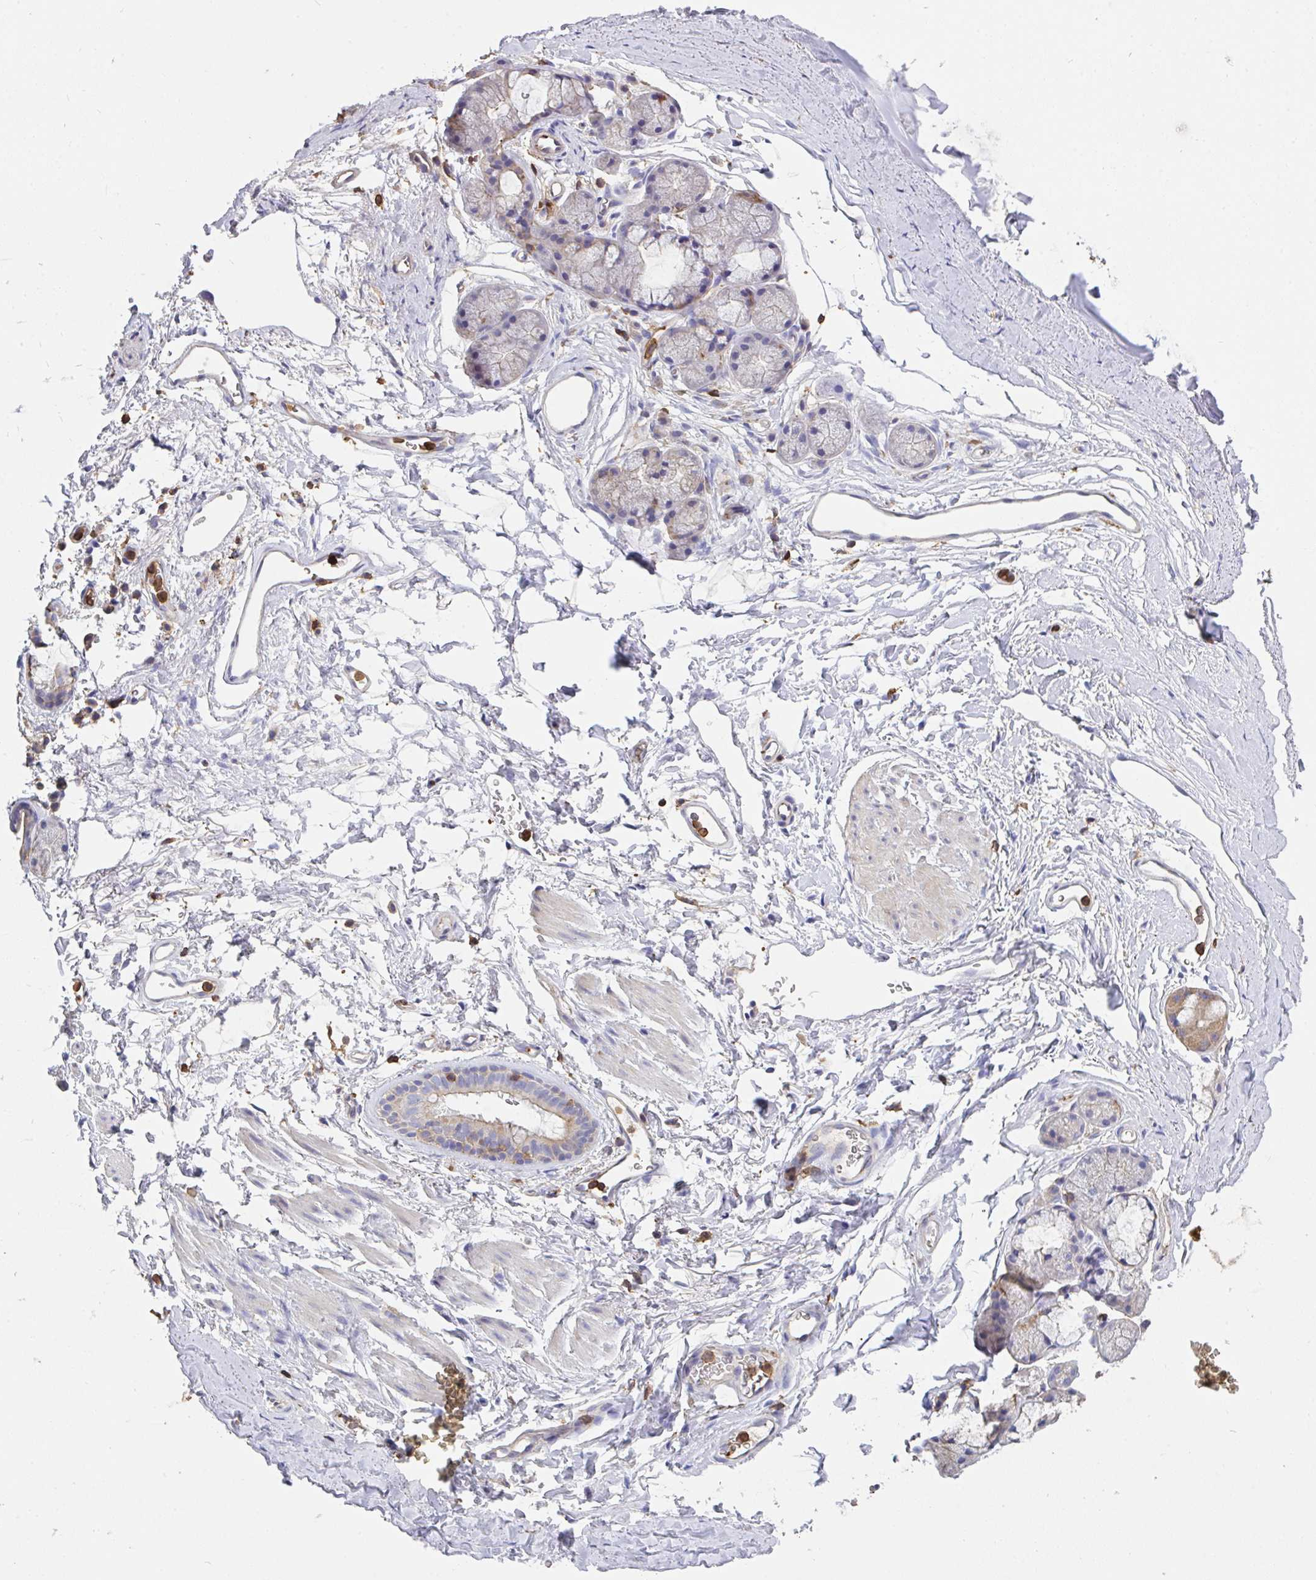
{"staining": {"intensity": "weak", "quantity": "<25%", "location": "cytoplasmic/membranous"}, "tissue": "adipose tissue", "cell_type": "Adipocytes", "image_type": "normal", "snomed": [{"axis": "morphology", "description": "Normal tissue, NOS"}, {"axis": "topography", "description": "Lymph node"}, {"axis": "topography", "description": "Cartilage tissue"}, {"axis": "topography", "description": "Bronchus"}], "caption": "Immunohistochemistry image of benign adipose tissue: human adipose tissue stained with DAB exhibits no significant protein positivity in adipocytes. (DAB (3,3'-diaminobenzidine) IHC with hematoxylin counter stain).", "gene": "CFL1", "patient": {"sex": "female", "age": 70}}